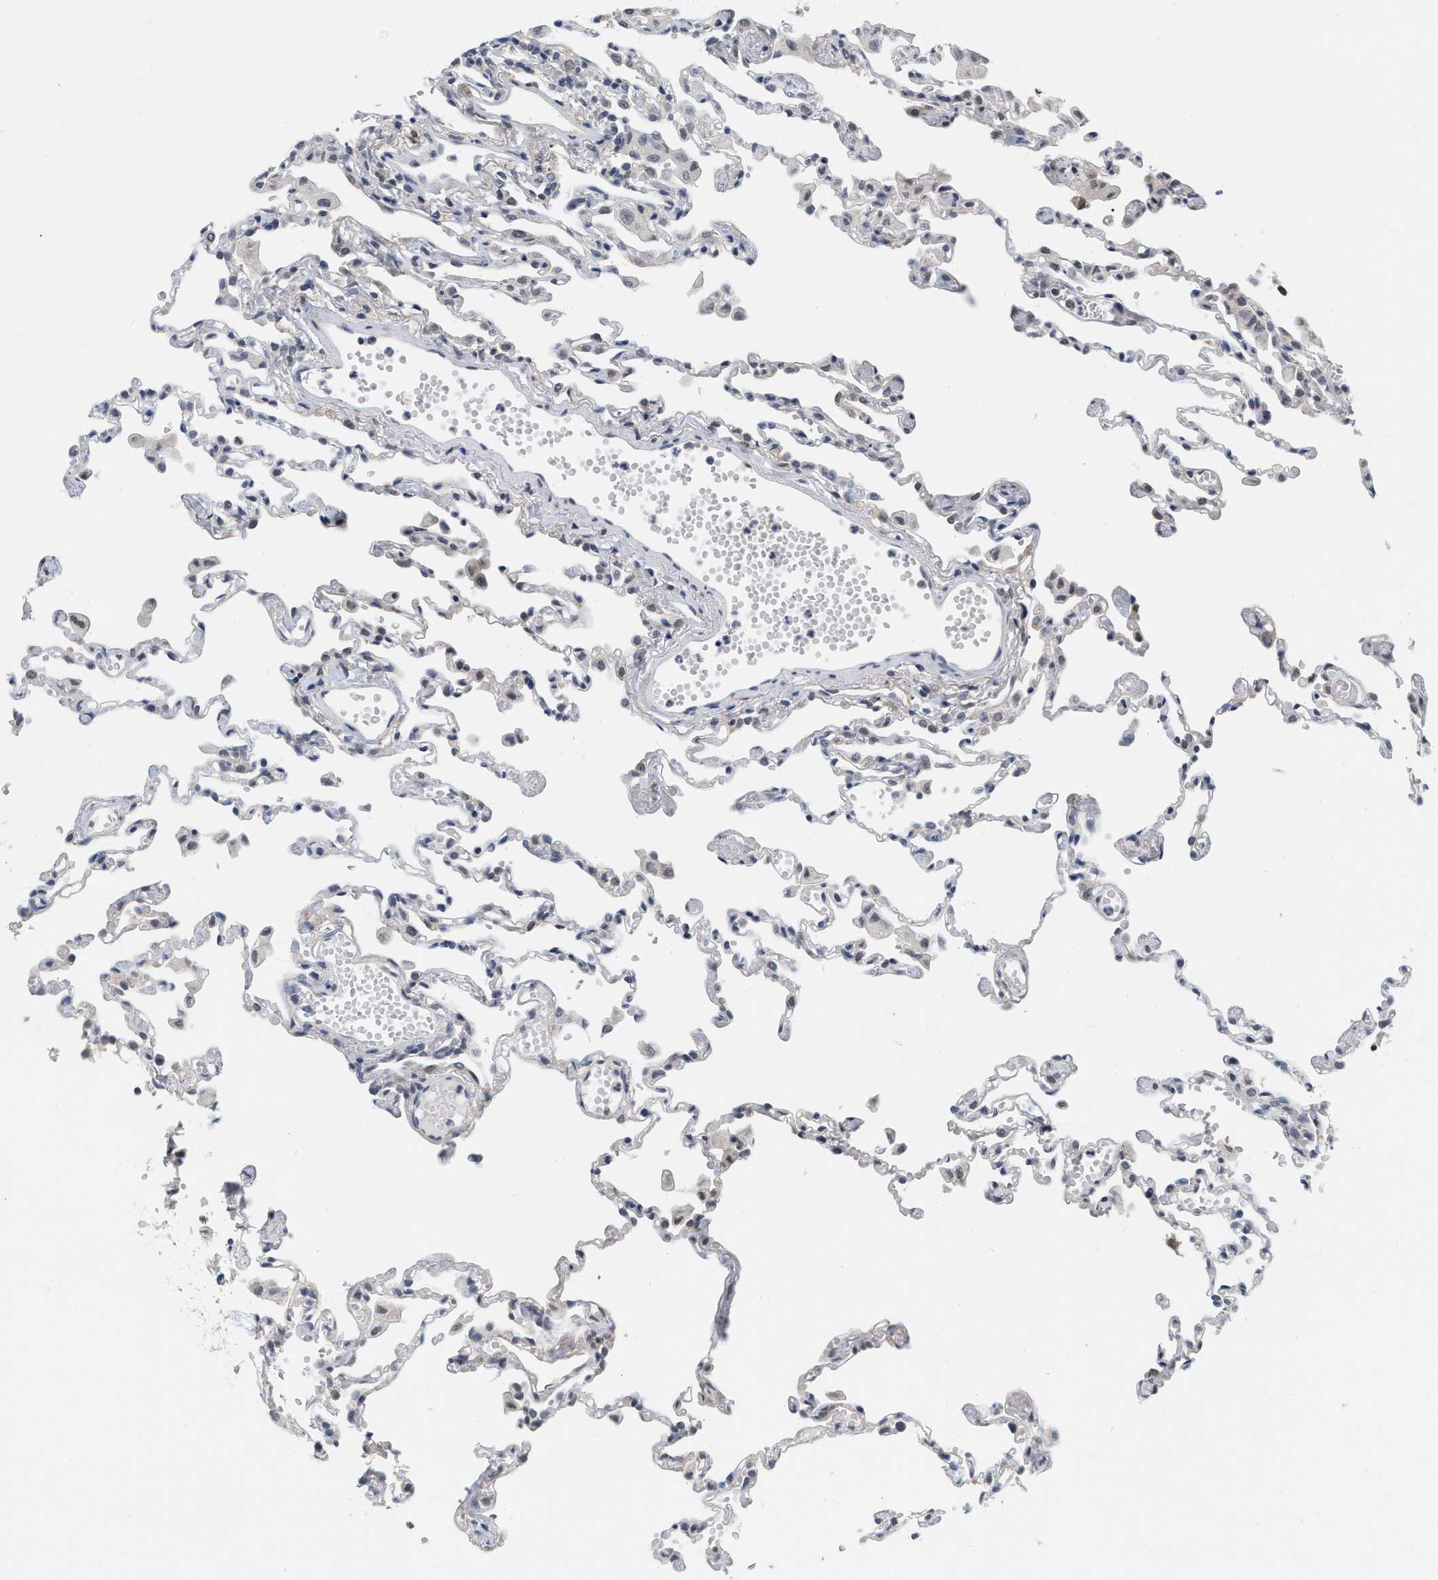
{"staining": {"intensity": "negative", "quantity": "none", "location": "none"}, "tissue": "lung", "cell_type": "Alveolar cells", "image_type": "normal", "snomed": [{"axis": "morphology", "description": "Normal tissue, NOS"}, {"axis": "topography", "description": "Bronchus"}, {"axis": "topography", "description": "Lung"}], "caption": "Immunohistochemical staining of normal lung displays no significant positivity in alveolar cells.", "gene": "RUVBL1", "patient": {"sex": "female", "age": 49}}